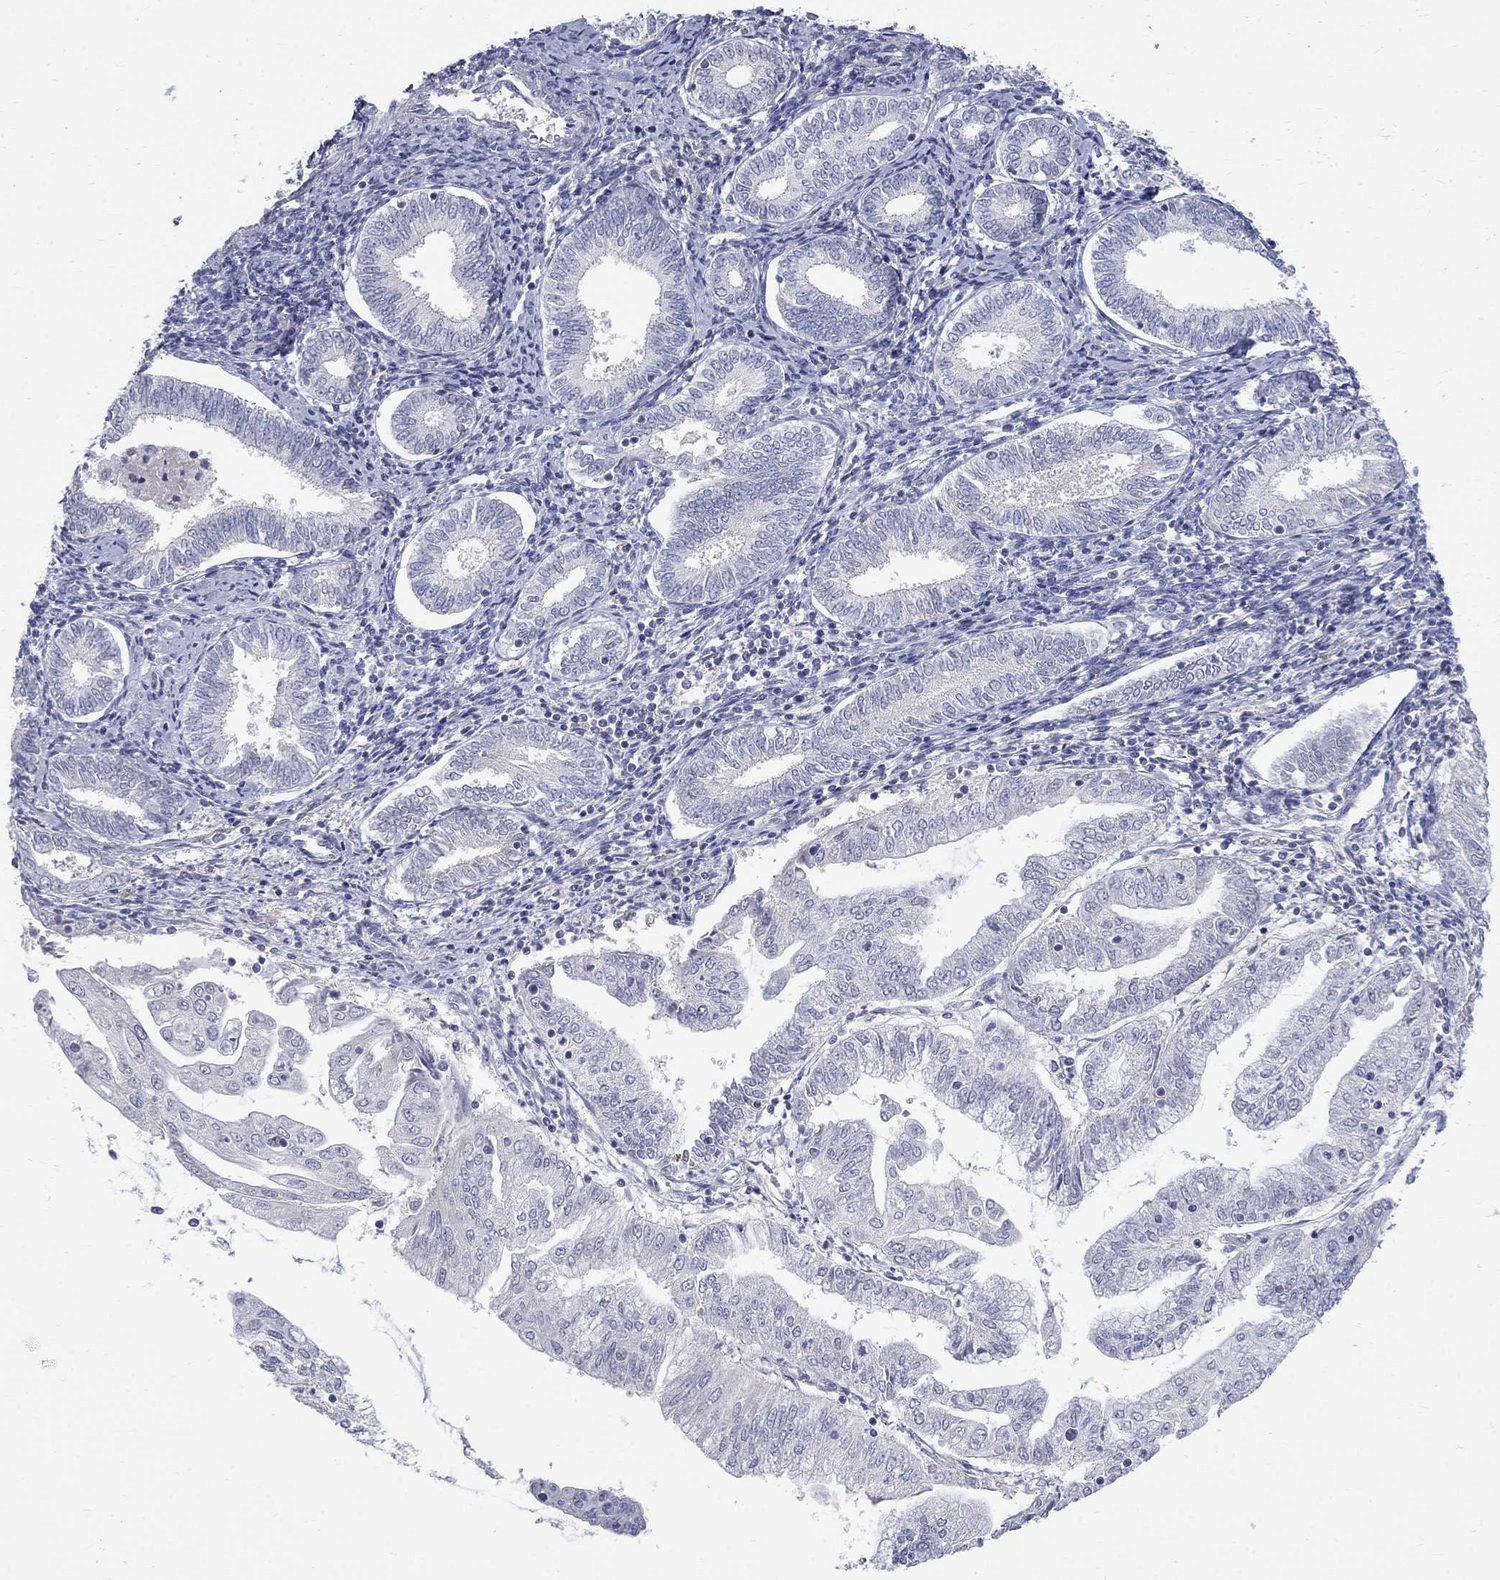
{"staining": {"intensity": "negative", "quantity": "none", "location": "none"}, "tissue": "endometrial cancer", "cell_type": "Tumor cells", "image_type": "cancer", "snomed": [{"axis": "morphology", "description": "Adenocarcinoma, NOS"}, {"axis": "topography", "description": "Endometrium"}], "caption": "Immunohistochemistry (IHC) histopathology image of neoplastic tissue: human endometrial cancer (adenocarcinoma) stained with DAB (3,3'-diaminobenzidine) demonstrates no significant protein staining in tumor cells.", "gene": "PTH1R", "patient": {"sex": "female", "age": 56}}